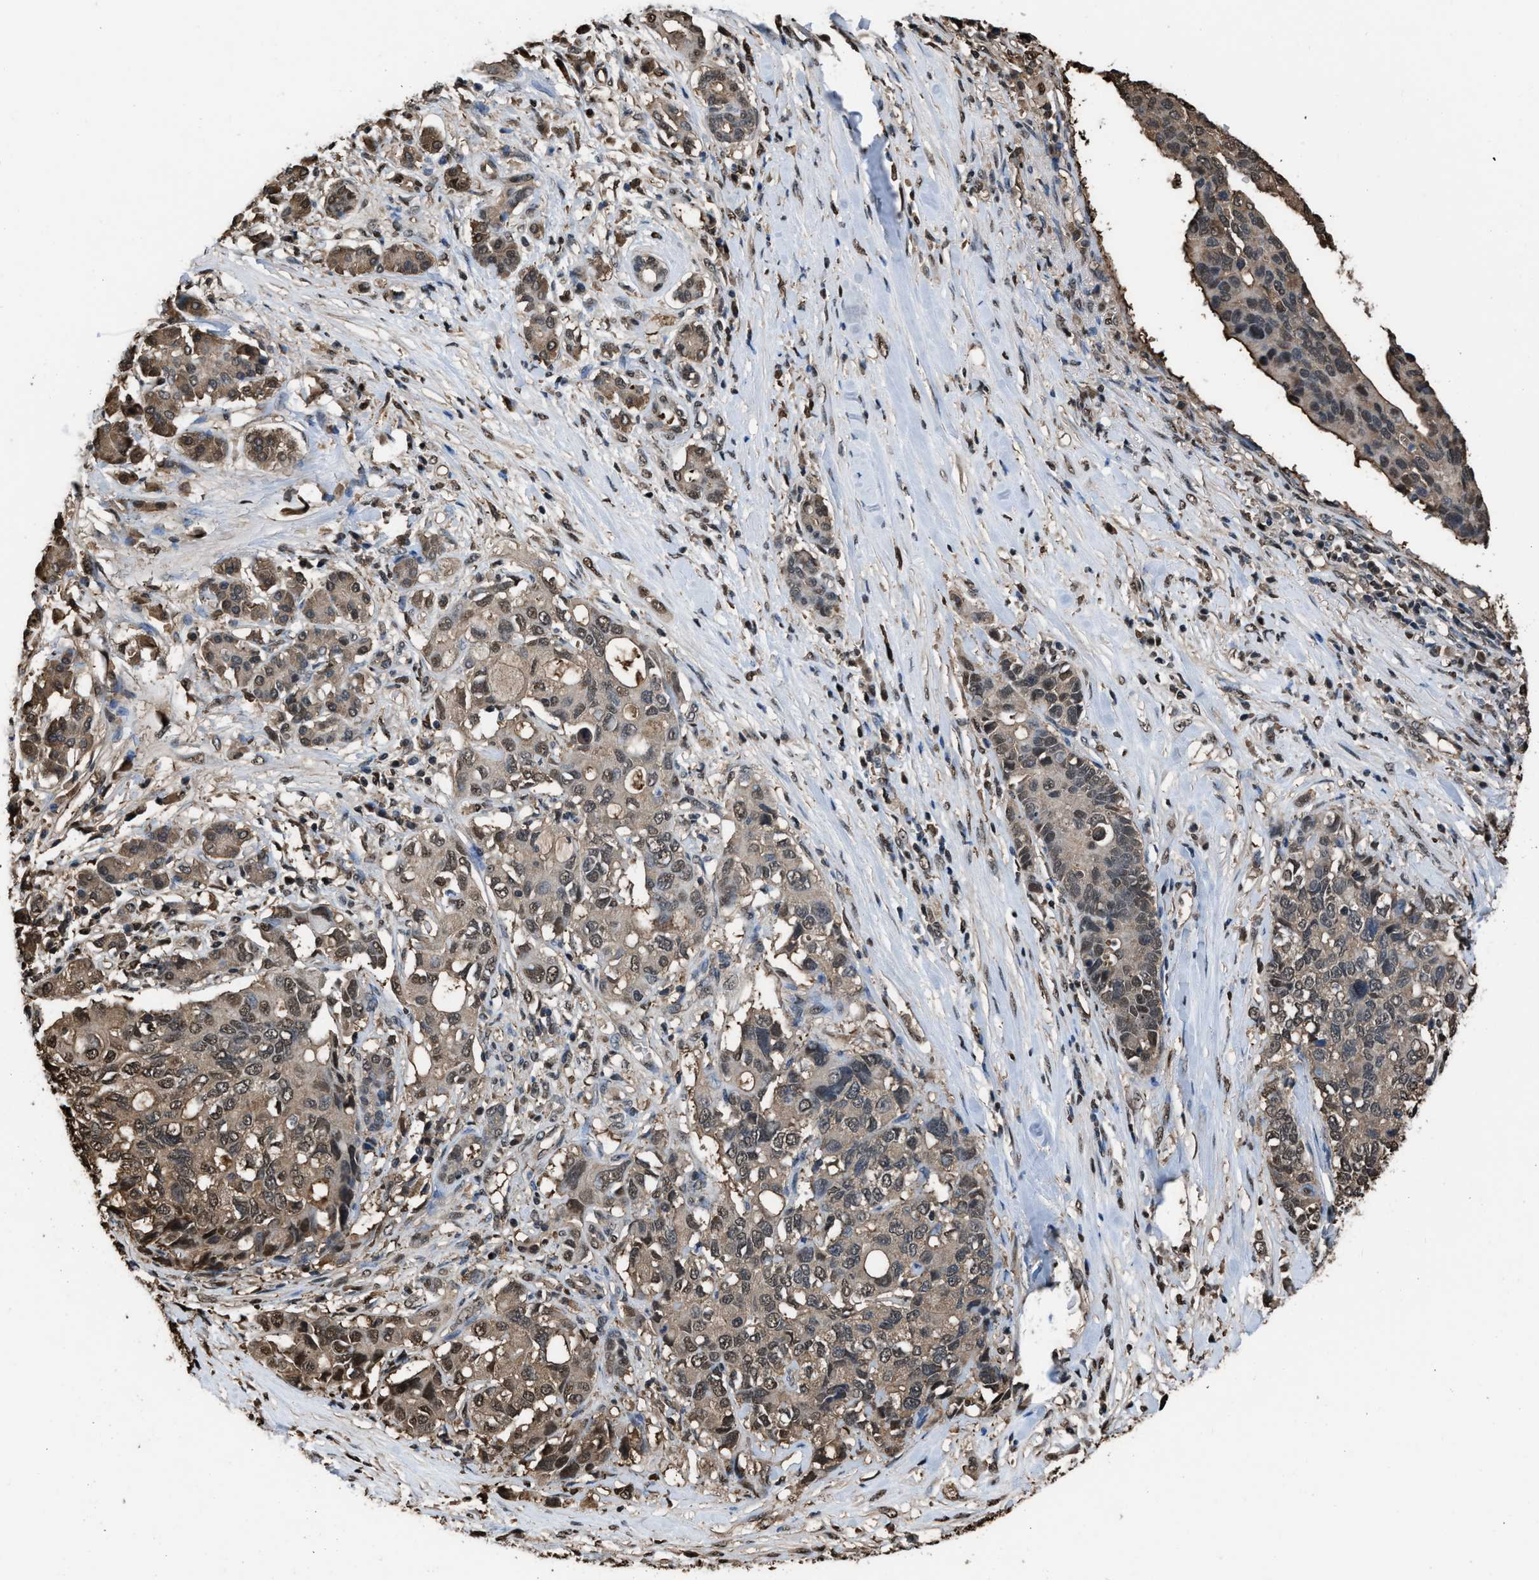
{"staining": {"intensity": "weak", "quantity": ">75%", "location": "cytoplasmic/membranous,nuclear"}, "tissue": "pancreatic cancer", "cell_type": "Tumor cells", "image_type": "cancer", "snomed": [{"axis": "morphology", "description": "Adenocarcinoma, NOS"}, {"axis": "topography", "description": "Pancreas"}], "caption": "A low amount of weak cytoplasmic/membranous and nuclear positivity is appreciated in approximately >75% of tumor cells in pancreatic cancer tissue. (DAB IHC, brown staining for protein, blue staining for nuclei).", "gene": "FNTA", "patient": {"sex": "female", "age": 56}}